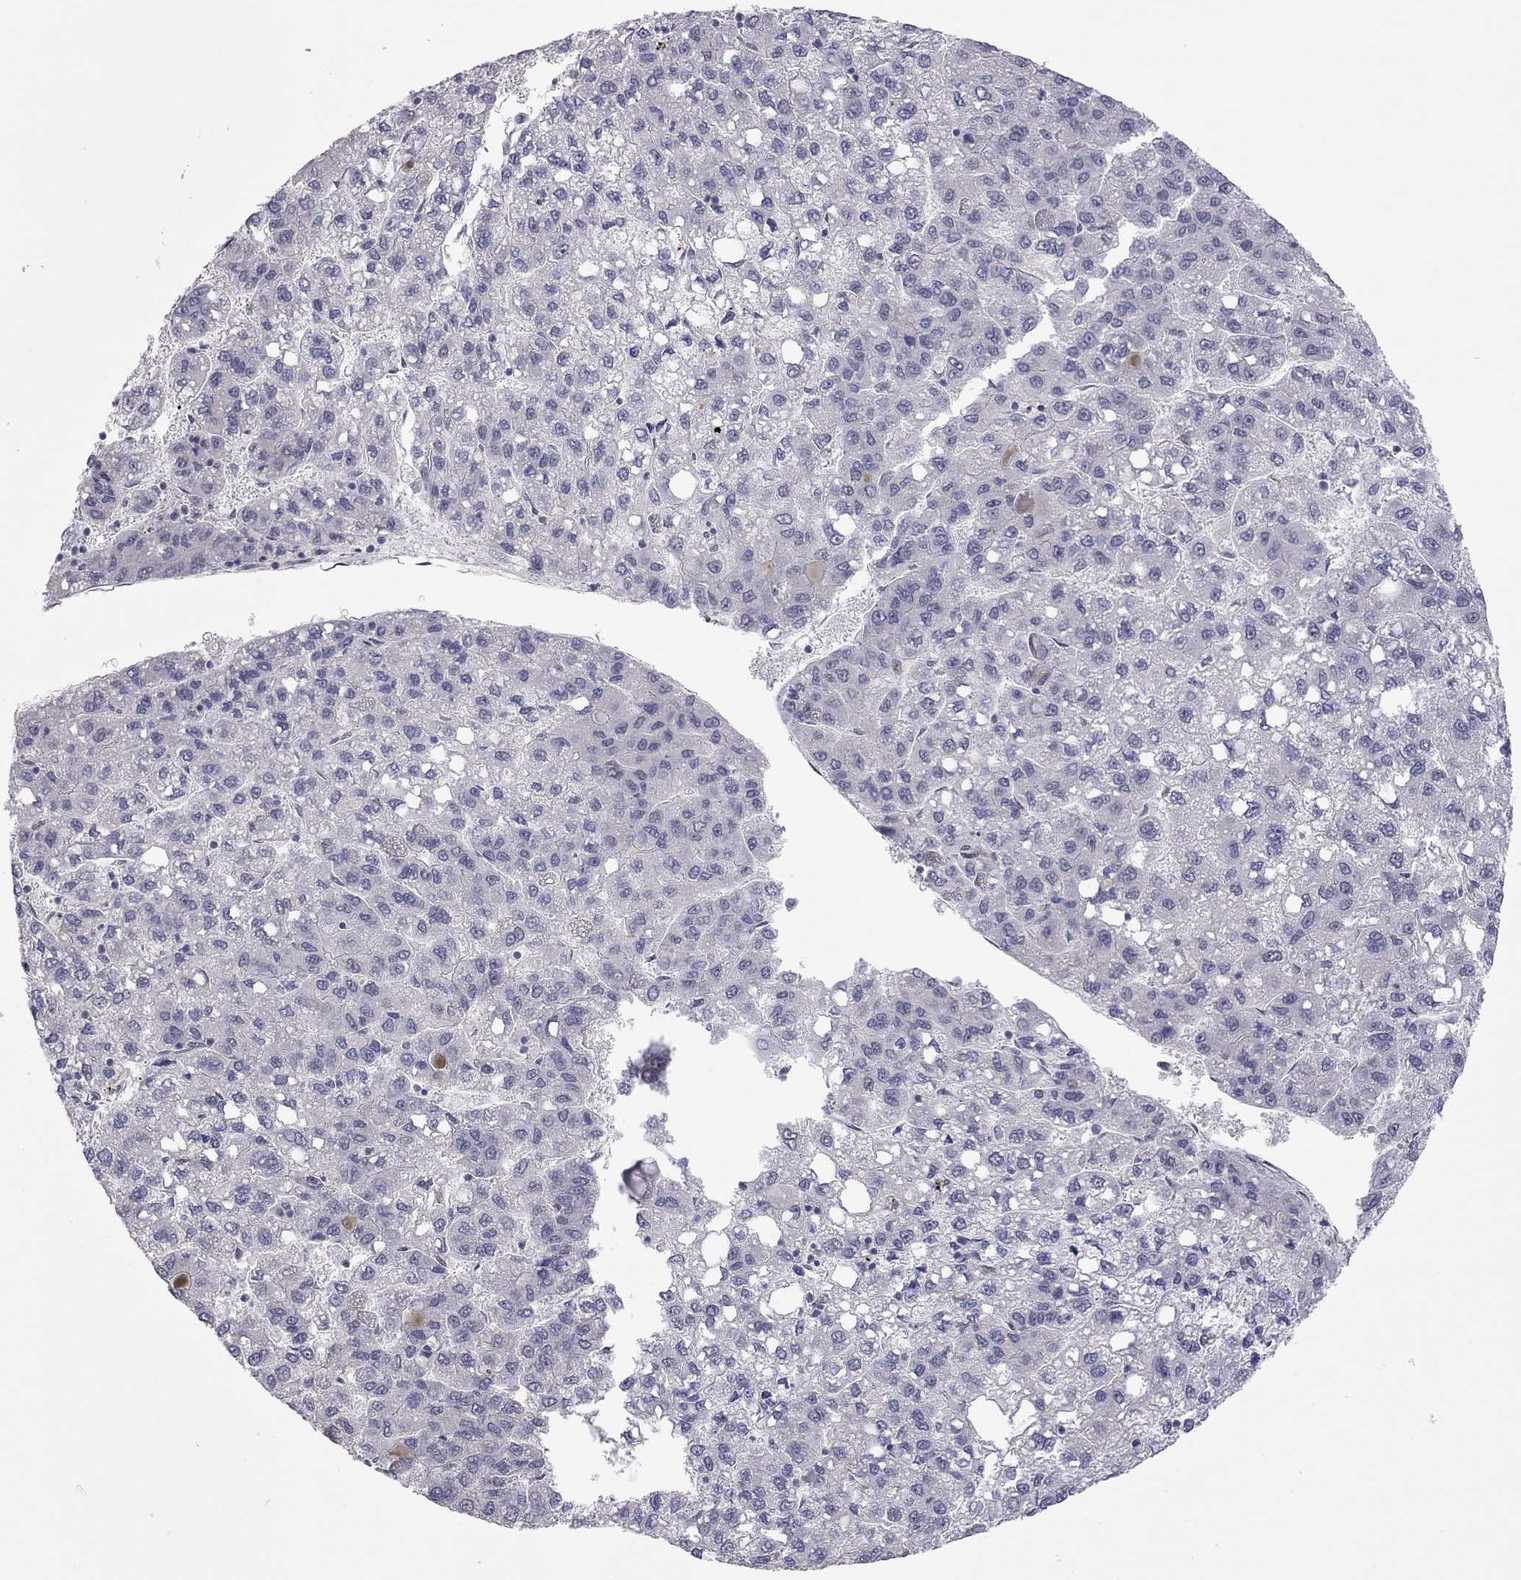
{"staining": {"intensity": "negative", "quantity": "none", "location": "none"}, "tissue": "liver cancer", "cell_type": "Tumor cells", "image_type": "cancer", "snomed": [{"axis": "morphology", "description": "Carcinoma, Hepatocellular, NOS"}, {"axis": "topography", "description": "Liver"}], "caption": "This histopathology image is of hepatocellular carcinoma (liver) stained with immunohistochemistry (IHC) to label a protein in brown with the nuclei are counter-stained blue. There is no positivity in tumor cells.", "gene": "MC3R", "patient": {"sex": "female", "age": 82}}